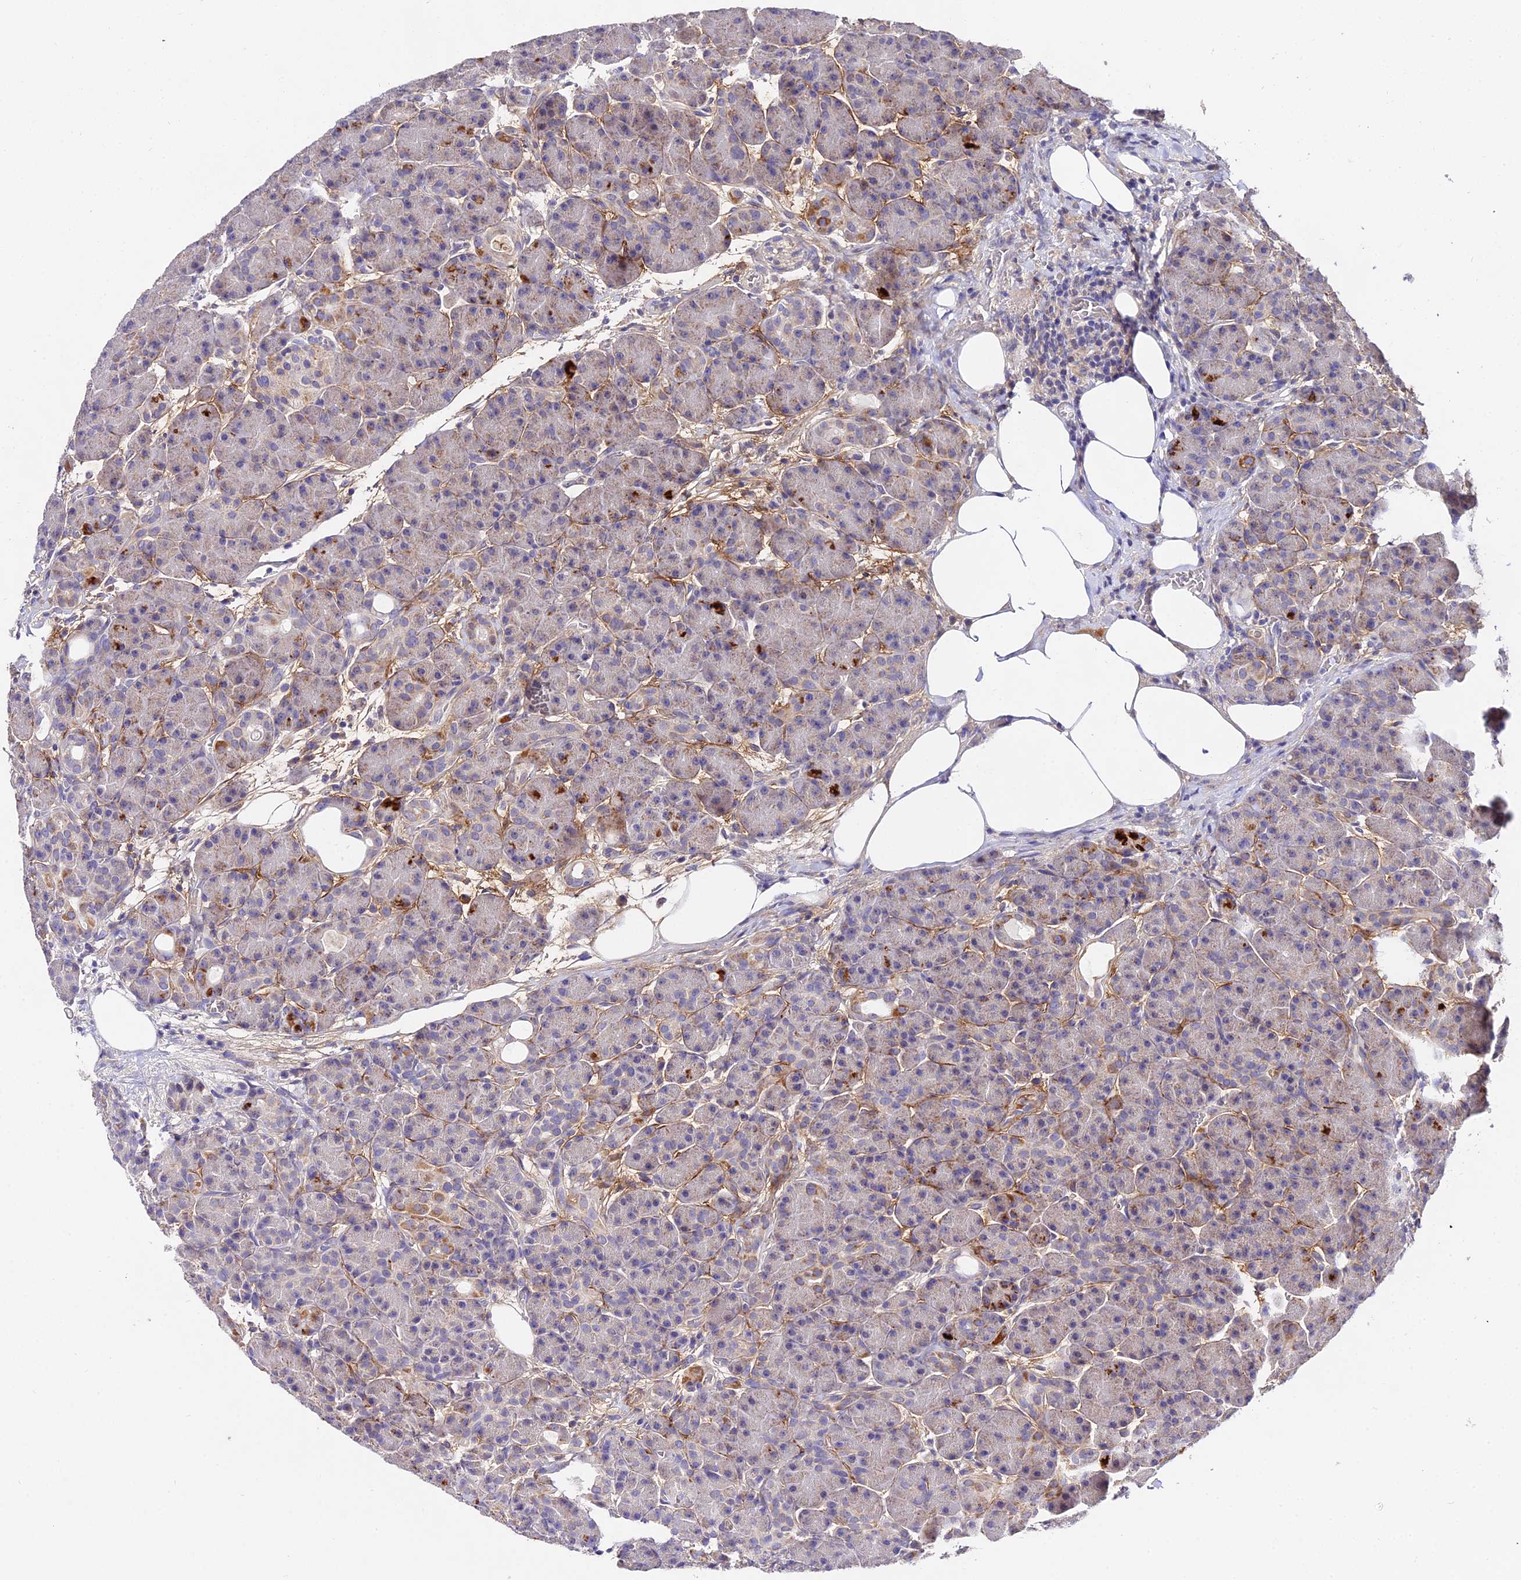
{"staining": {"intensity": "moderate", "quantity": "<25%", "location": "cytoplasmic/membranous"}, "tissue": "pancreas", "cell_type": "Exocrine glandular cells", "image_type": "normal", "snomed": [{"axis": "morphology", "description": "Normal tissue, NOS"}, {"axis": "topography", "description": "Pancreas"}], "caption": "A low amount of moderate cytoplasmic/membranous expression is identified in about <25% of exocrine glandular cells in benign pancreas.", "gene": "WDR5B", "patient": {"sex": "male", "age": 63}}